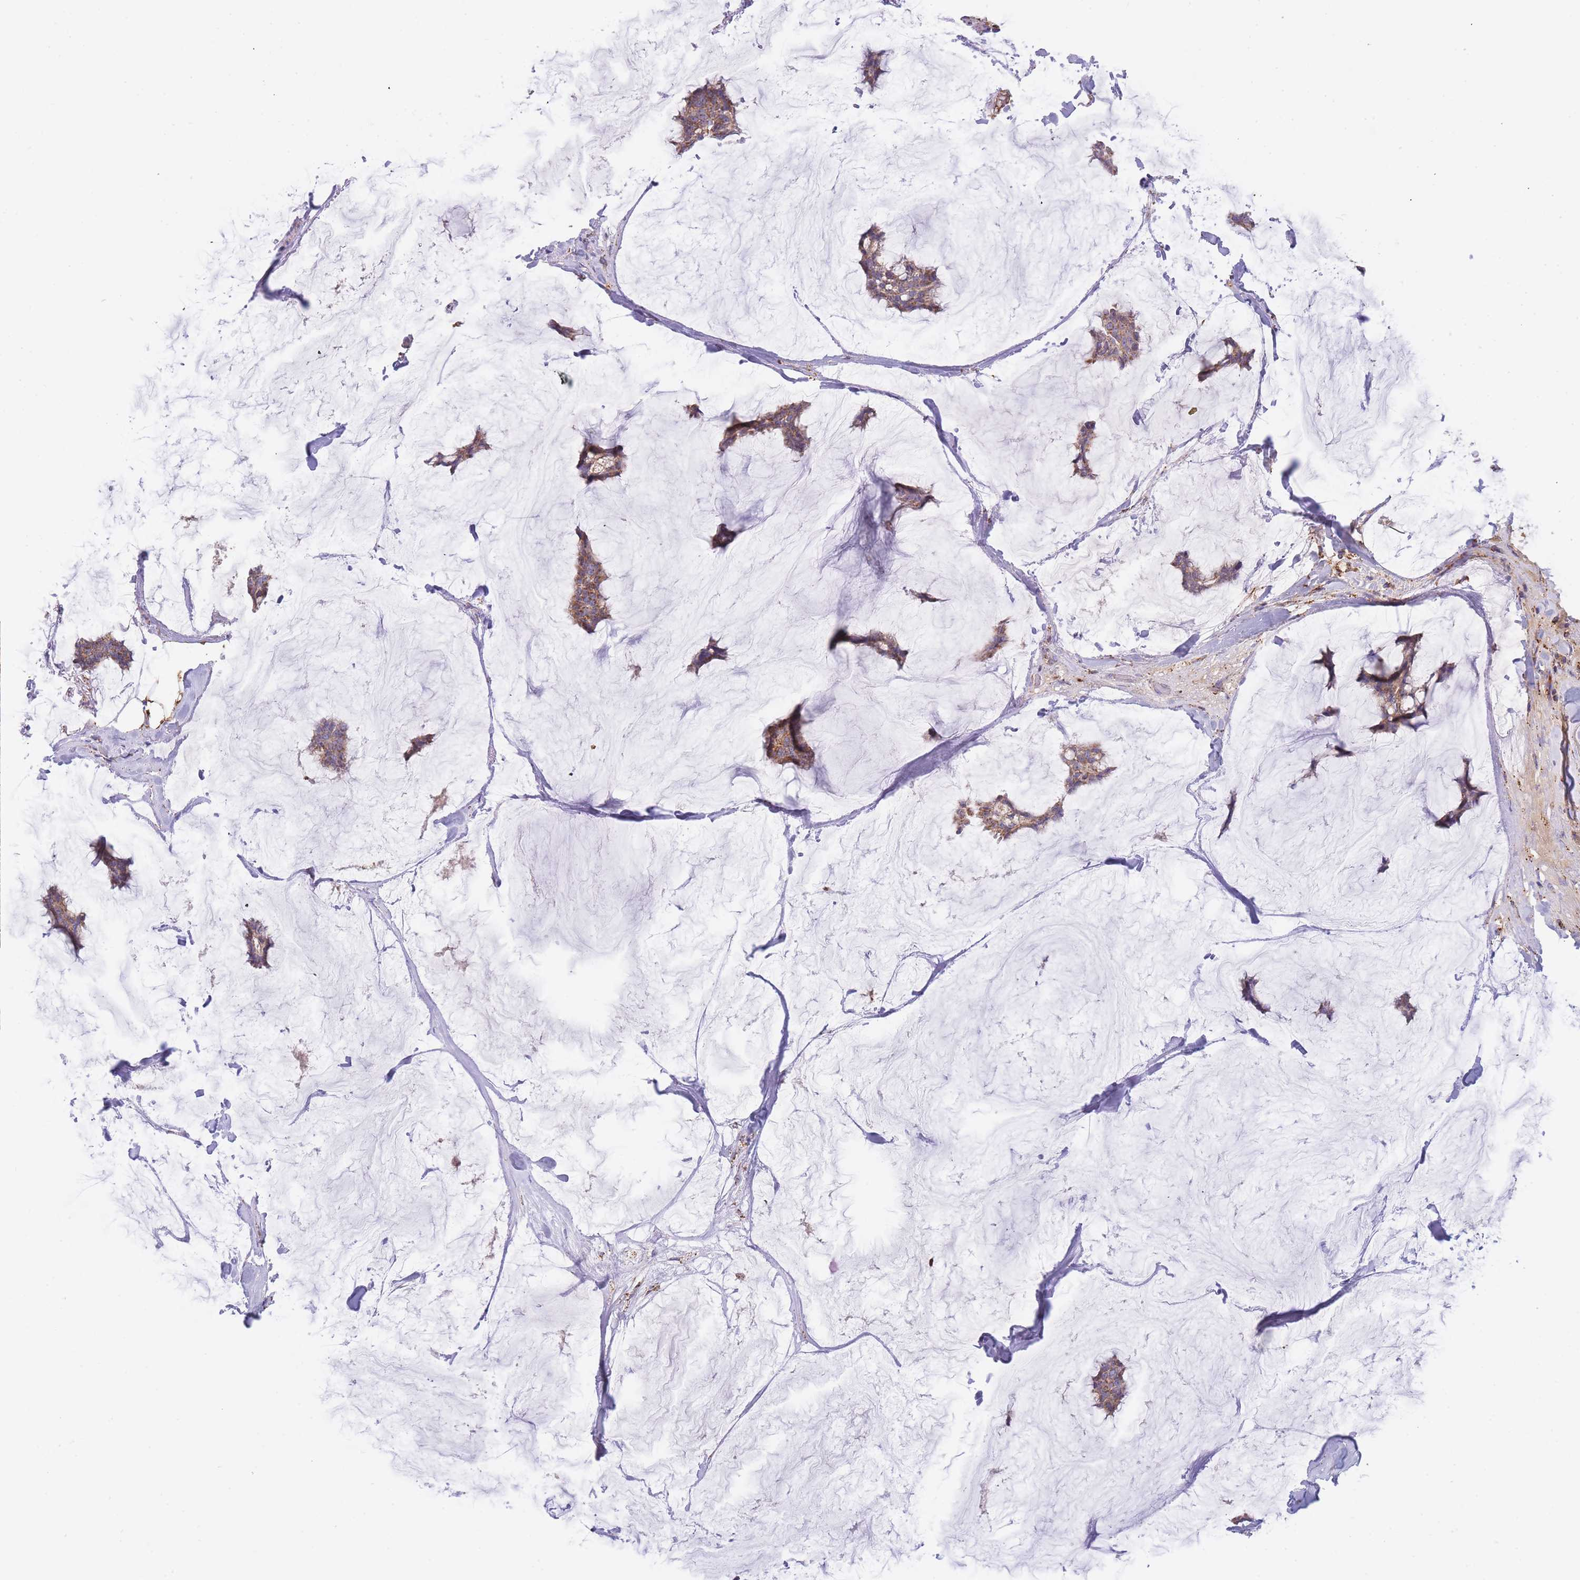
{"staining": {"intensity": "moderate", "quantity": ">75%", "location": "cytoplasmic/membranous"}, "tissue": "breast cancer", "cell_type": "Tumor cells", "image_type": "cancer", "snomed": [{"axis": "morphology", "description": "Duct carcinoma"}, {"axis": "topography", "description": "Breast"}], "caption": "Immunohistochemistry of breast cancer (intraductal carcinoma) displays medium levels of moderate cytoplasmic/membranous positivity in approximately >75% of tumor cells. (IHC, brightfield microscopy, high magnification).", "gene": "MRPL17", "patient": {"sex": "female", "age": 93}}